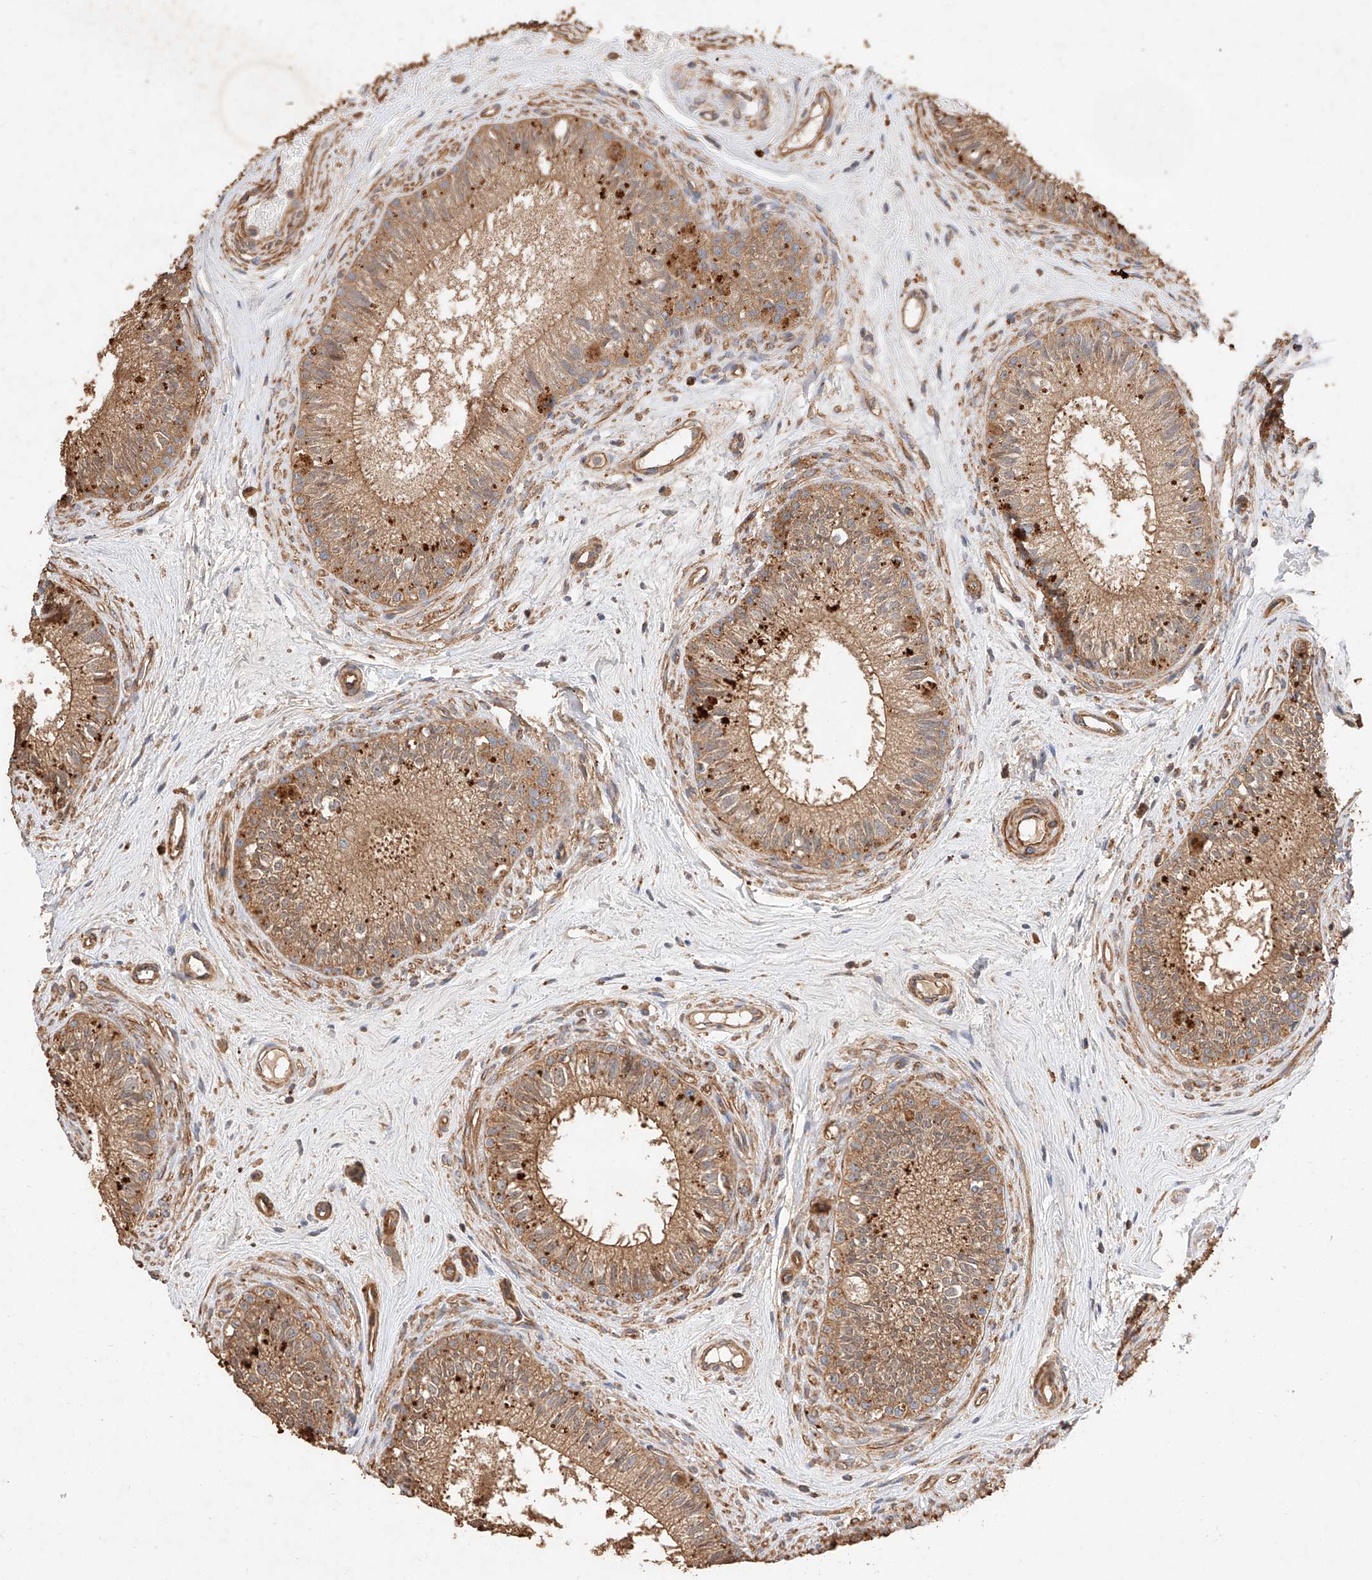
{"staining": {"intensity": "moderate", "quantity": ">75%", "location": "cytoplasmic/membranous"}, "tissue": "epididymis", "cell_type": "Glandular cells", "image_type": "normal", "snomed": [{"axis": "morphology", "description": "Normal tissue, NOS"}, {"axis": "topography", "description": "Epididymis"}], "caption": "Glandular cells demonstrate medium levels of moderate cytoplasmic/membranous staining in about >75% of cells in unremarkable human epididymis.", "gene": "GHDC", "patient": {"sex": "male", "age": 71}}